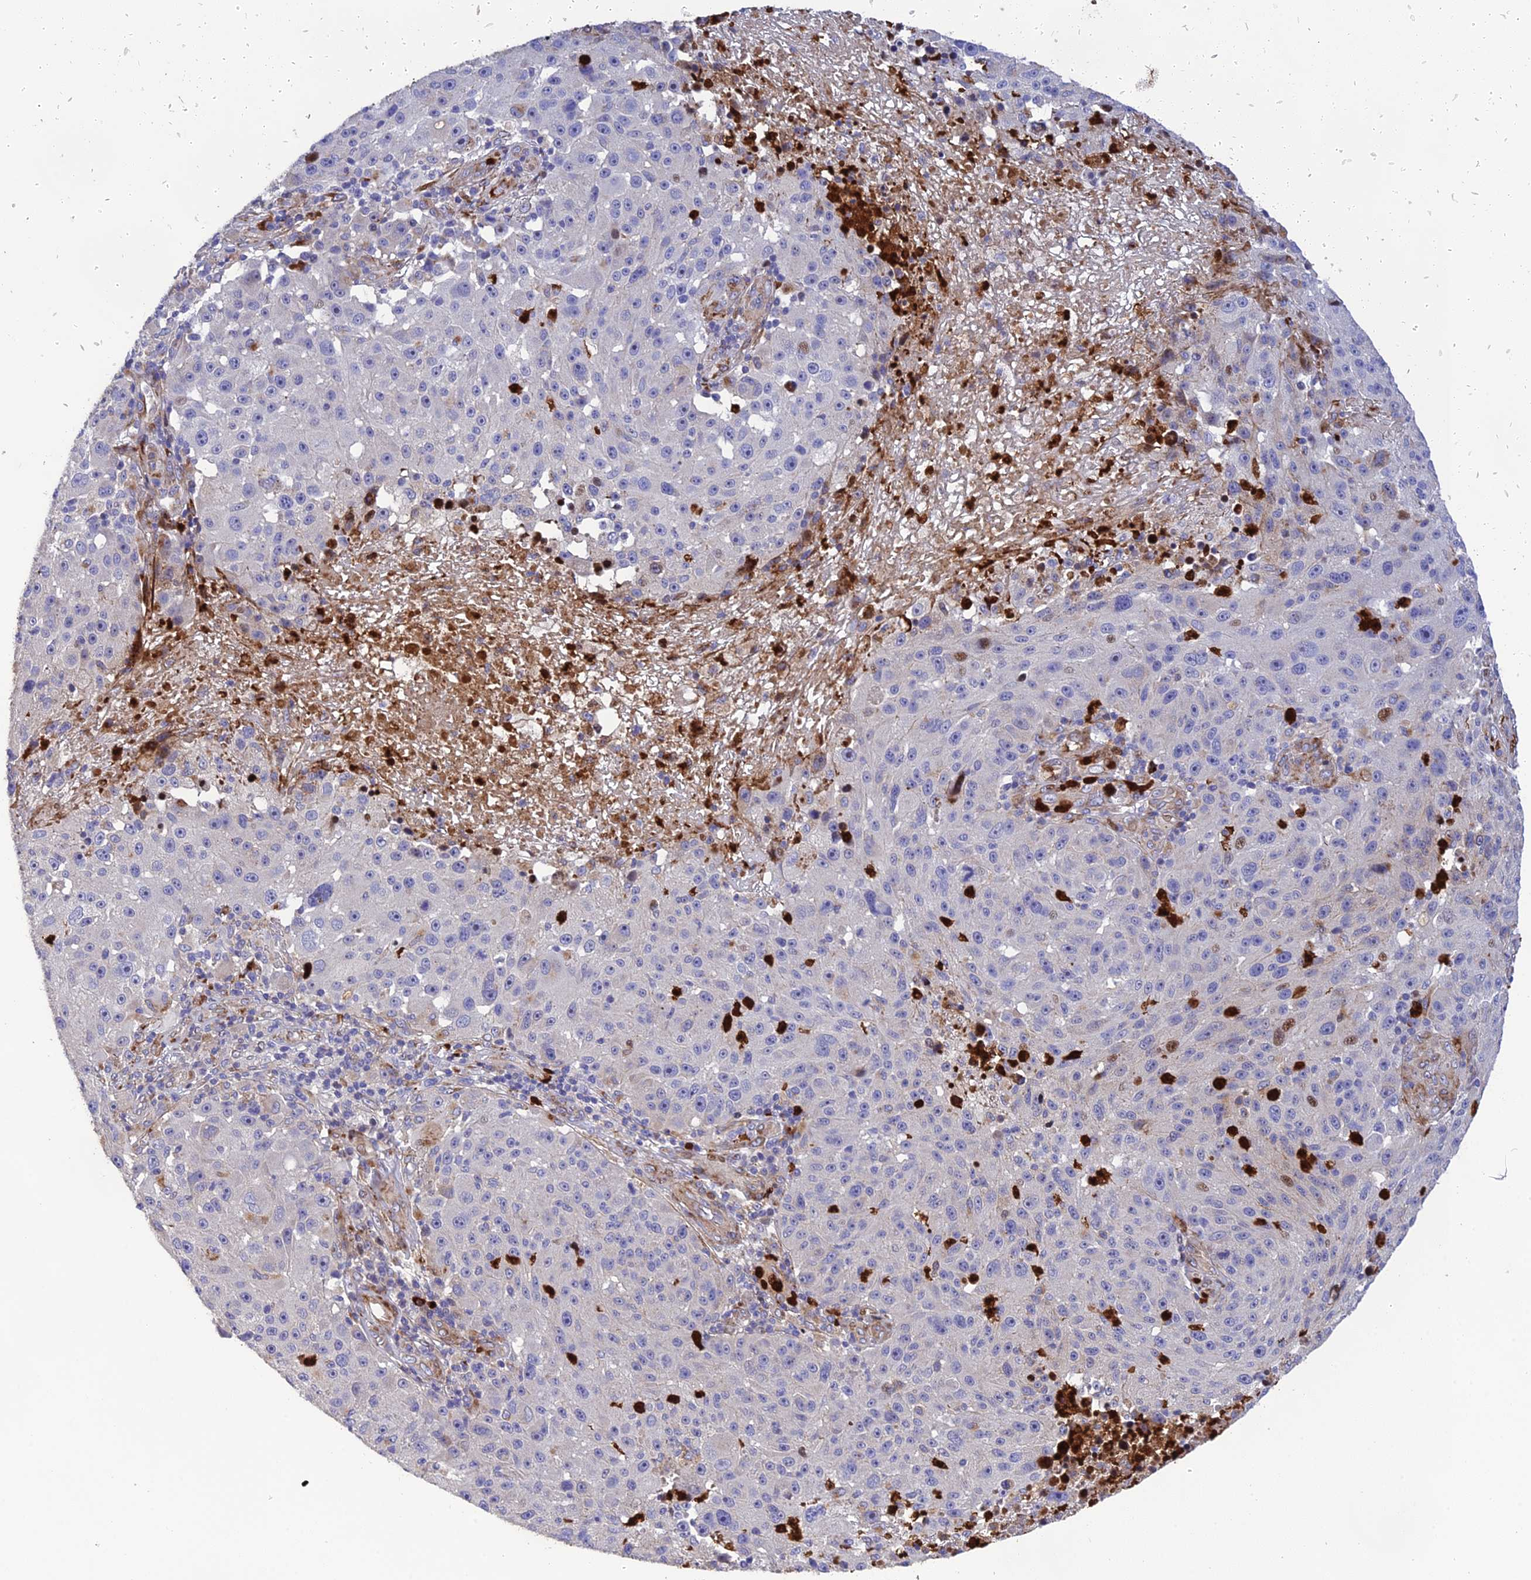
{"staining": {"intensity": "negative", "quantity": "none", "location": "none"}, "tissue": "melanoma", "cell_type": "Tumor cells", "image_type": "cancer", "snomed": [{"axis": "morphology", "description": "Malignant melanoma, NOS"}, {"axis": "topography", "description": "Skin"}], "caption": "Tumor cells show no significant protein positivity in melanoma.", "gene": "CPSF4L", "patient": {"sex": "male", "age": 53}}